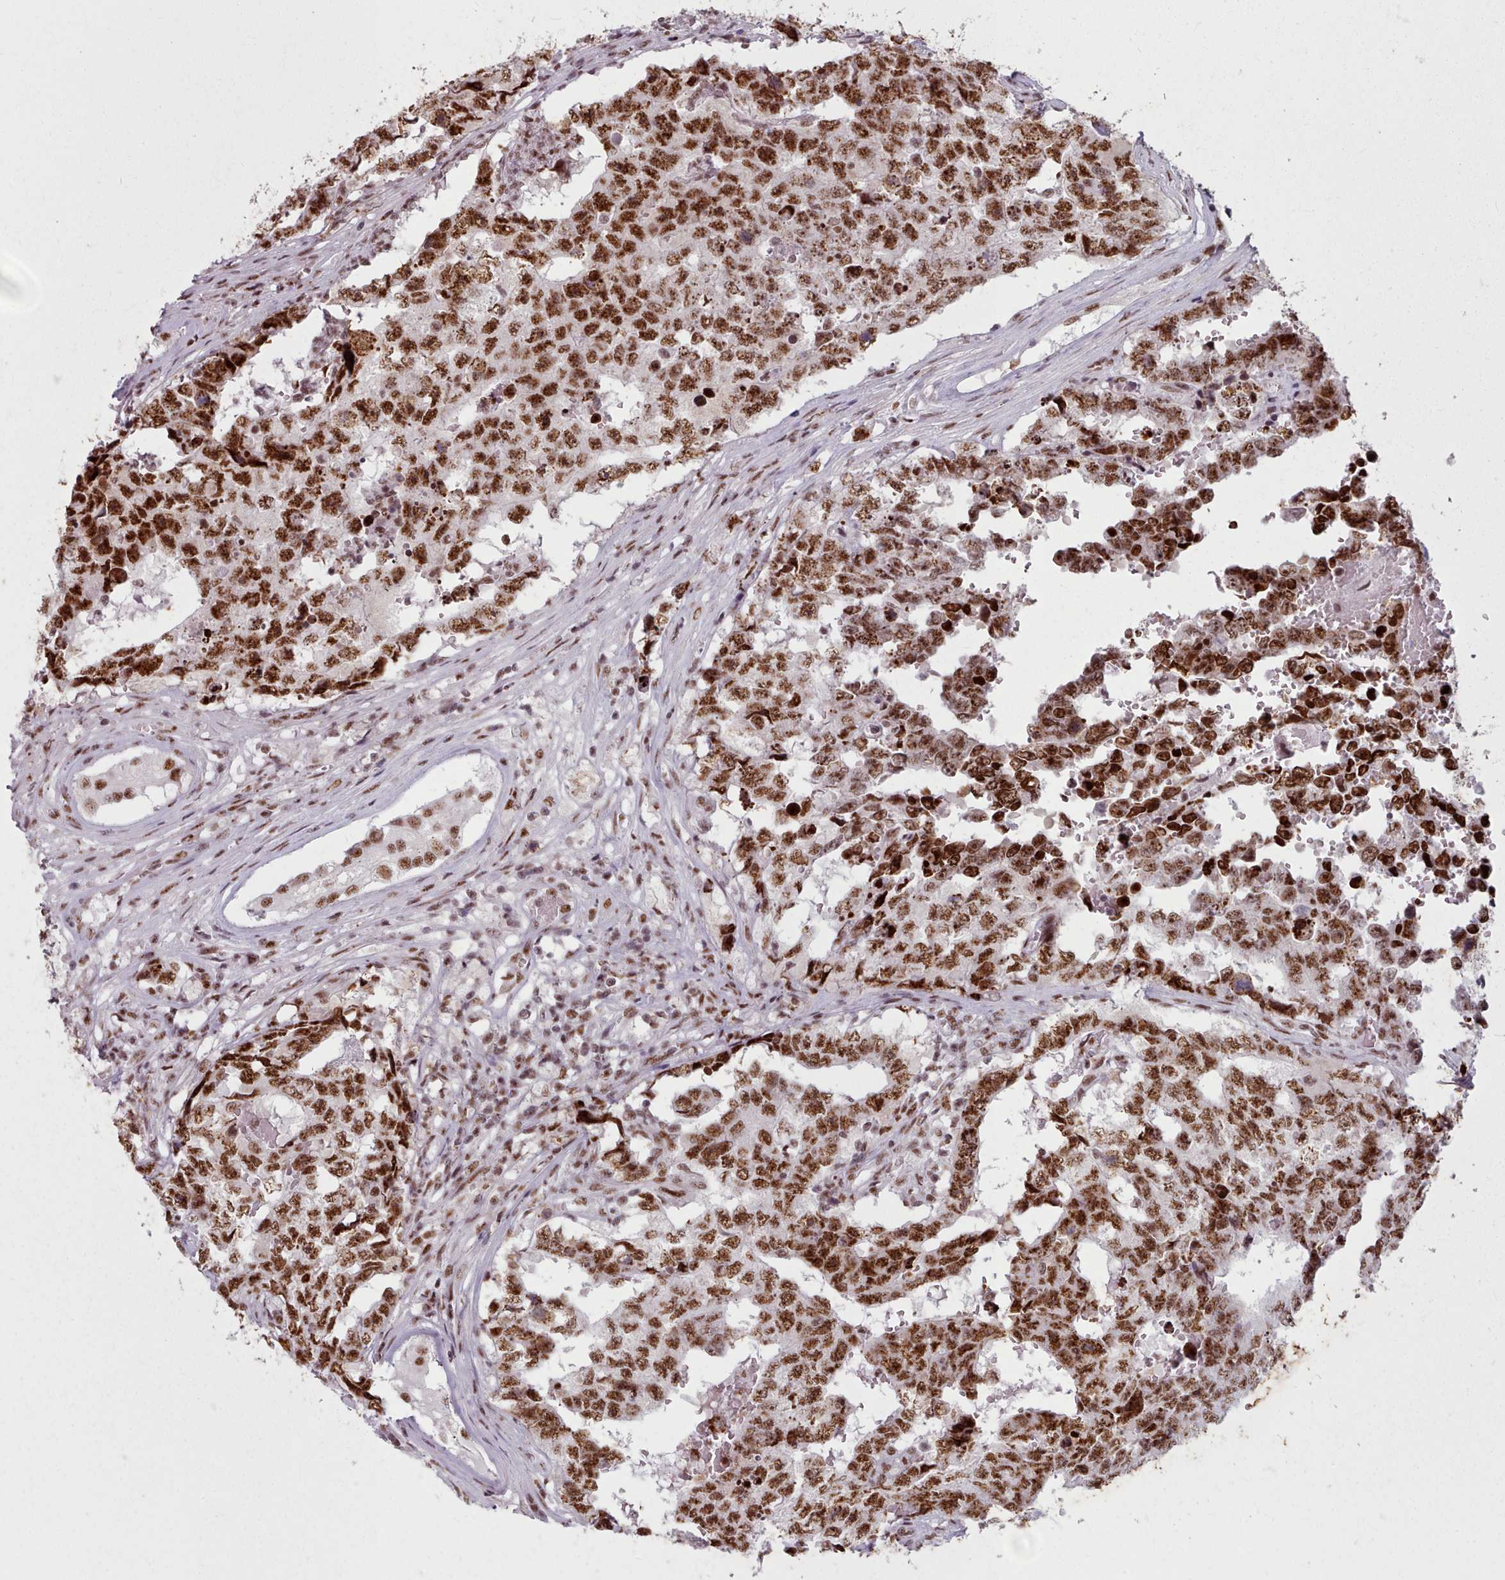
{"staining": {"intensity": "strong", "quantity": ">75%", "location": "nuclear"}, "tissue": "testis cancer", "cell_type": "Tumor cells", "image_type": "cancer", "snomed": [{"axis": "morphology", "description": "Carcinoma, Embryonal, NOS"}, {"axis": "topography", "description": "Testis"}], "caption": "Protein expression analysis of testis embryonal carcinoma reveals strong nuclear positivity in approximately >75% of tumor cells.", "gene": "SRRM1", "patient": {"sex": "male", "age": 25}}